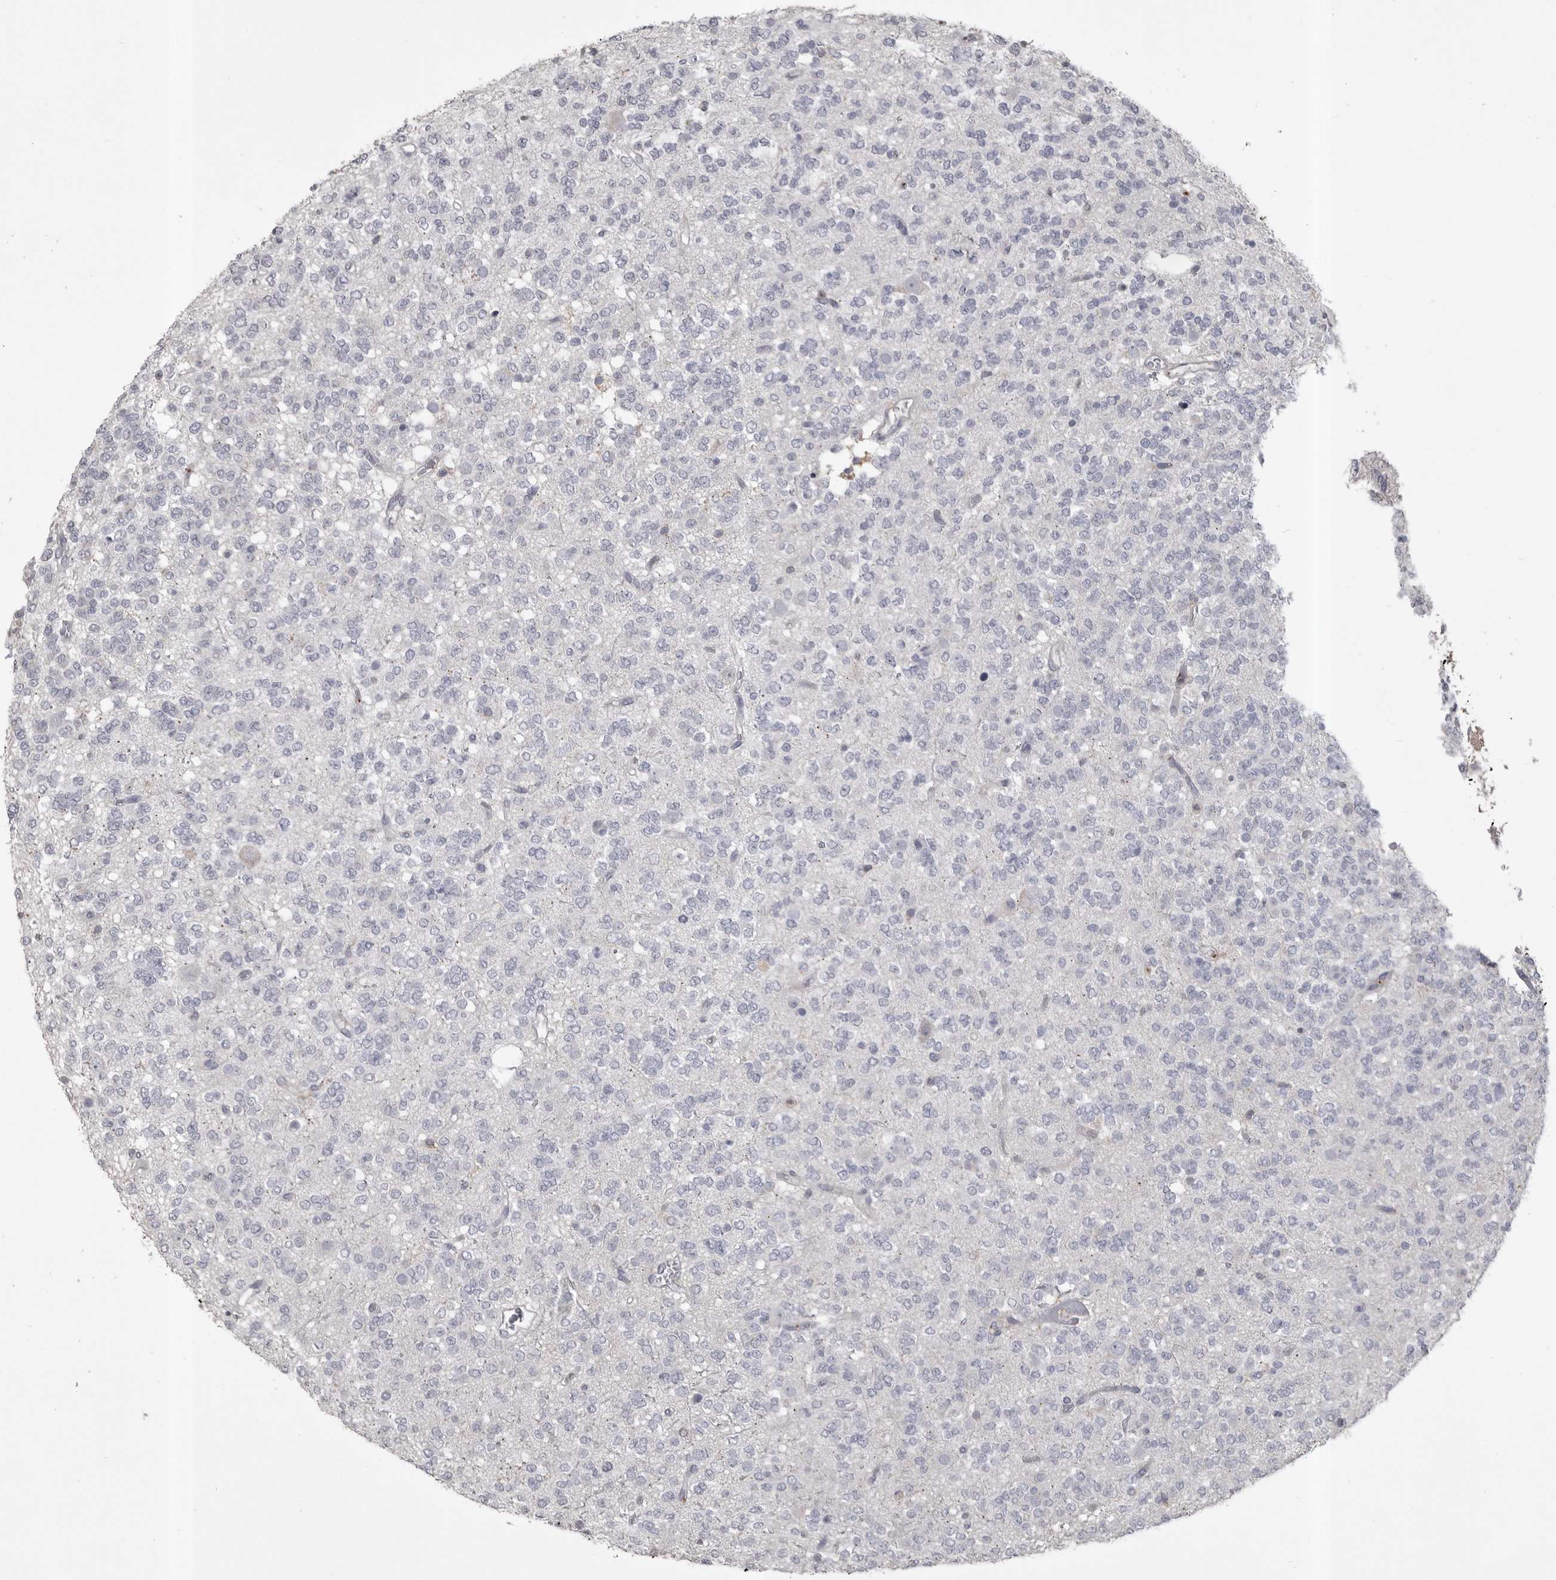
{"staining": {"intensity": "negative", "quantity": "none", "location": "none"}, "tissue": "glioma", "cell_type": "Tumor cells", "image_type": "cancer", "snomed": [{"axis": "morphology", "description": "Glioma, malignant, Low grade"}, {"axis": "topography", "description": "Brain"}], "caption": "Image shows no significant protein staining in tumor cells of glioma. The staining was performed using DAB to visualize the protein expression in brown, while the nuclei were stained in blue with hematoxylin (Magnification: 20x).", "gene": "CMTM6", "patient": {"sex": "male", "age": 38}}